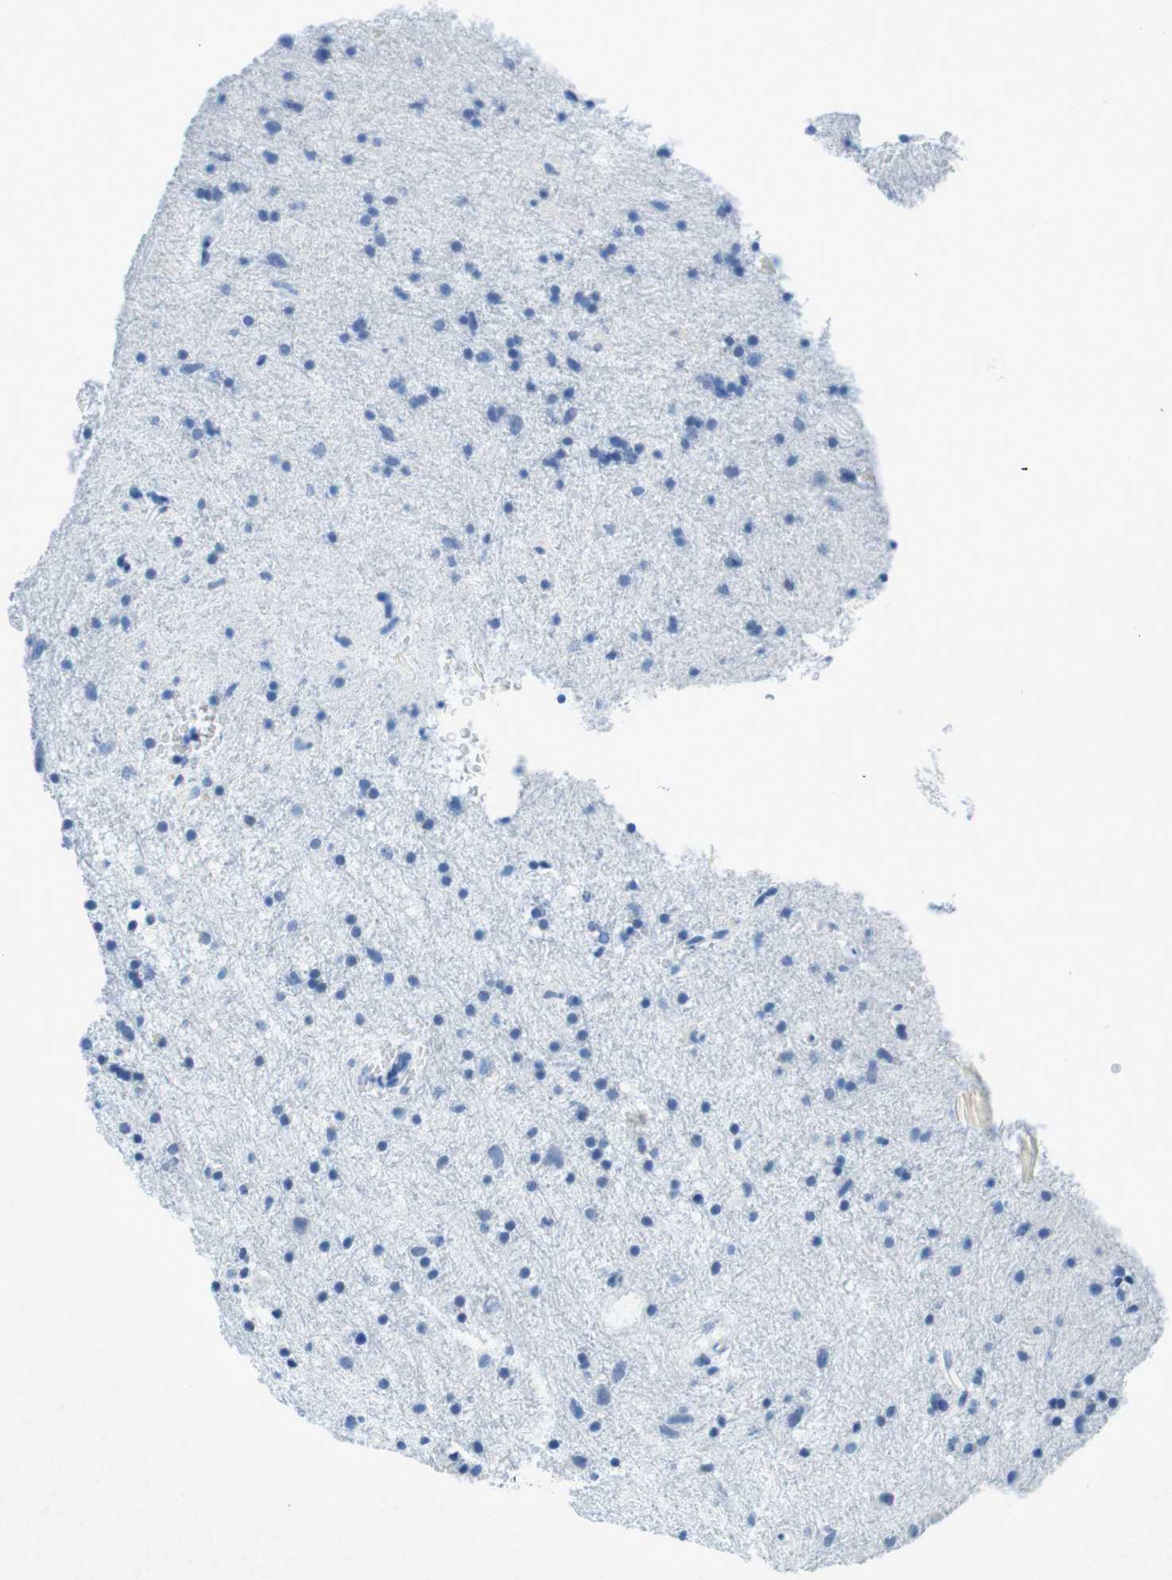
{"staining": {"intensity": "negative", "quantity": "none", "location": "none"}, "tissue": "glioma", "cell_type": "Tumor cells", "image_type": "cancer", "snomed": [{"axis": "morphology", "description": "Glioma, malignant, Low grade"}, {"axis": "topography", "description": "Brain"}], "caption": "Immunohistochemistry (IHC) photomicrograph of neoplastic tissue: human malignant glioma (low-grade) stained with DAB (3,3'-diaminobenzidine) shows no significant protein staining in tumor cells. (Stains: DAB (3,3'-diaminobenzidine) immunohistochemistry with hematoxylin counter stain, Microscopy: brightfield microscopy at high magnification).", "gene": "CTAG1B", "patient": {"sex": "male", "age": 77}}